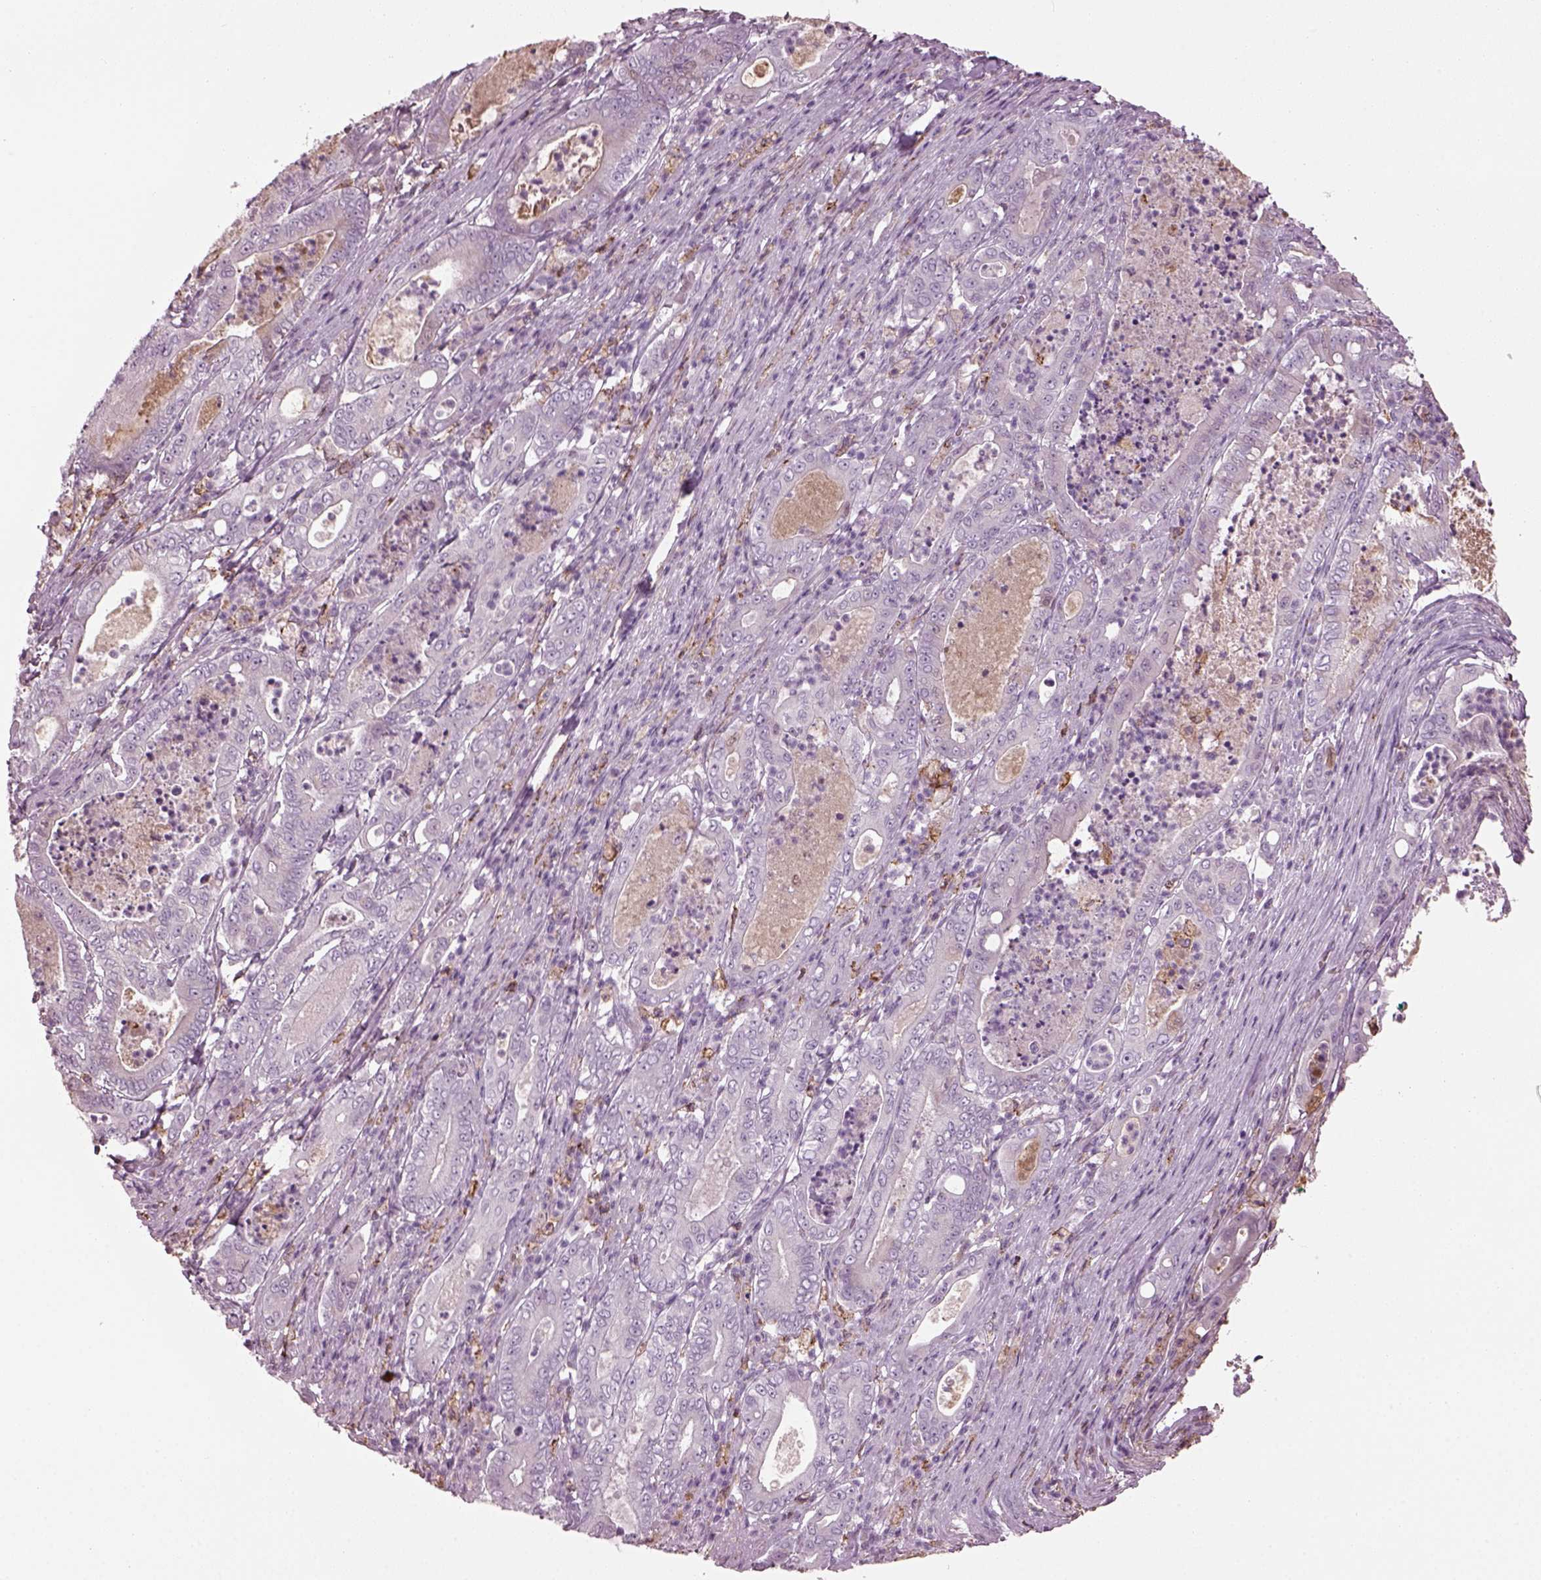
{"staining": {"intensity": "negative", "quantity": "none", "location": "none"}, "tissue": "pancreatic cancer", "cell_type": "Tumor cells", "image_type": "cancer", "snomed": [{"axis": "morphology", "description": "Adenocarcinoma, NOS"}, {"axis": "topography", "description": "Pancreas"}], "caption": "A histopathology image of pancreatic cancer (adenocarcinoma) stained for a protein displays no brown staining in tumor cells.", "gene": "TMEM231", "patient": {"sex": "male", "age": 71}}